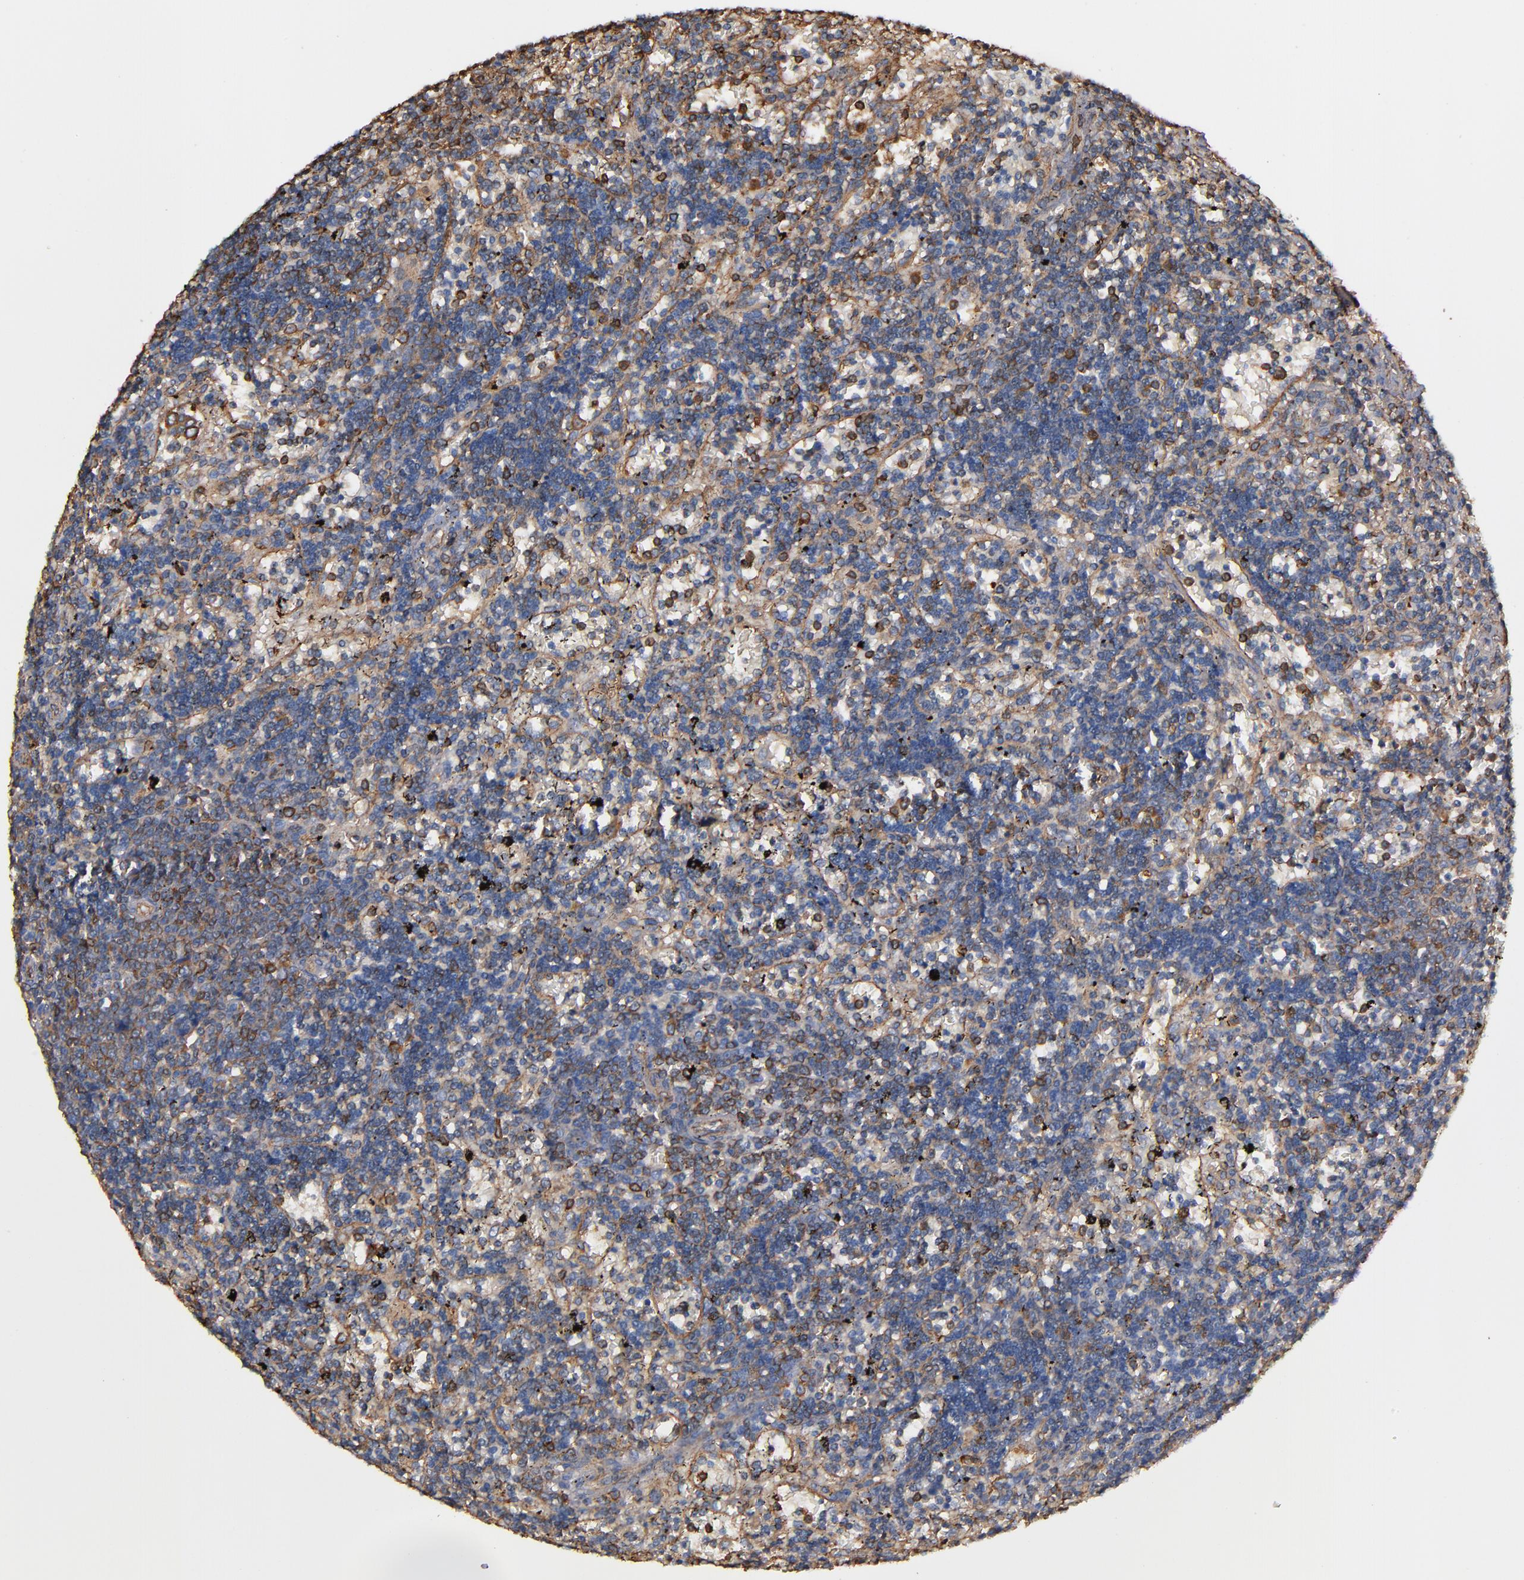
{"staining": {"intensity": "moderate", "quantity": "<25%", "location": "cytoplasmic/membranous"}, "tissue": "lymphoma", "cell_type": "Tumor cells", "image_type": "cancer", "snomed": [{"axis": "morphology", "description": "Malignant lymphoma, non-Hodgkin's type, Low grade"}, {"axis": "topography", "description": "Spleen"}], "caption": "Low-grade malignant lymphoma, non-Hodgkin's type tissue exhibits moderate cytoplasmic/membranous staining in about <25% of tumor cells, visualized by immunohistochemistry. The protein is shown in brown color, while the nuclei are stained blue.", "gene": "ACTN4", "patient": {"sex": "male", "age": 60}}